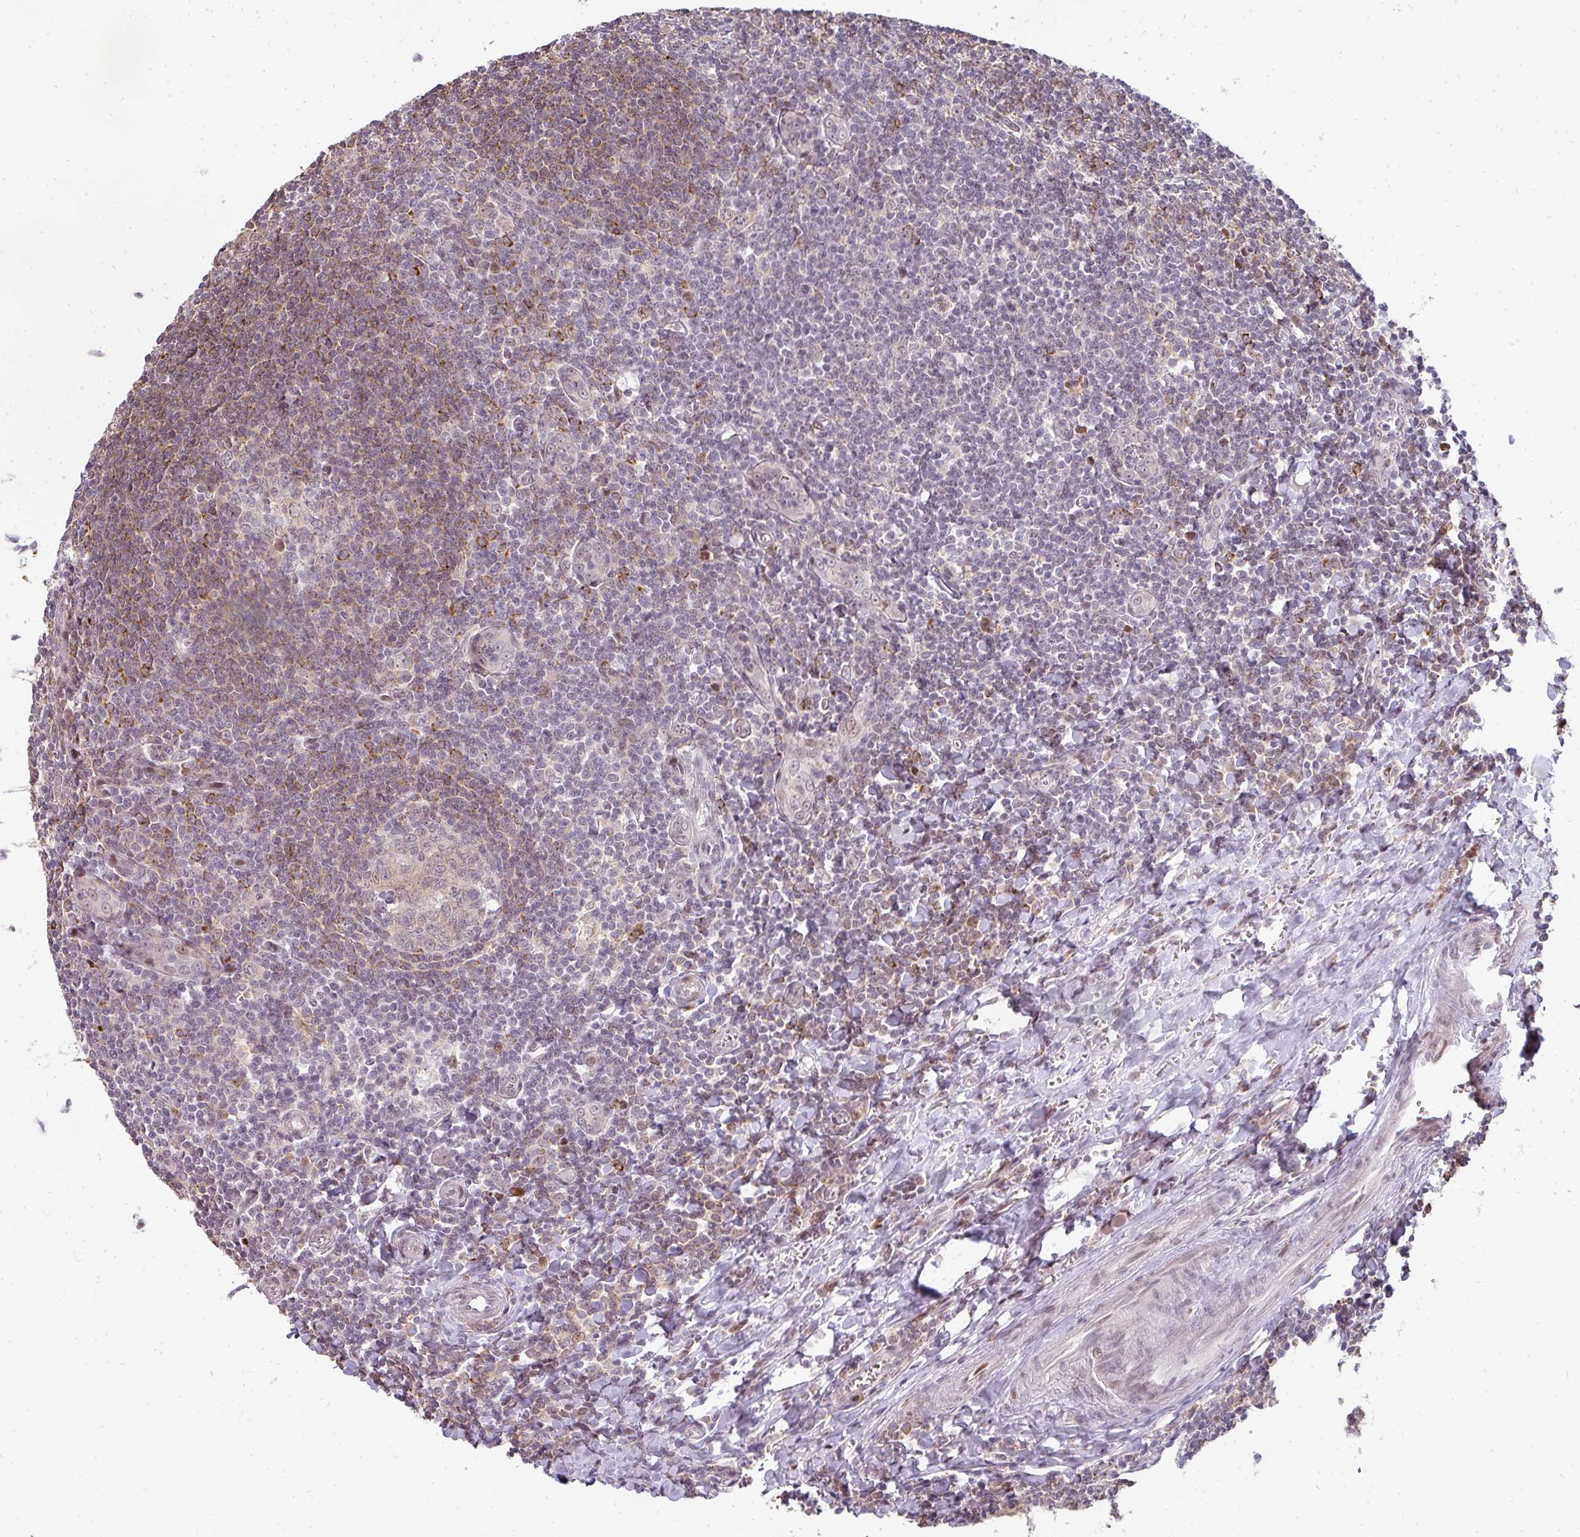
{"staining": {"intensity": "moderate", "quantity": "<25%", "location": "cytoplasmic/membranous"}, "tissue": "tonsil", "cell_type": "Germinal center cells", "image_type": "normal", "snomed": [{"axis": "morphology", "description": "Normal tissue, NOS"}, {"axis": "topography", "description": "Tonsil"}], "caption": "DAB (3,3'-diaminobenzidine) immunohistochemical staining of unremarkable tonsil exhibits moderate cytoplasmic/membranous protein expression in approximately <25% of germinal center cells. The protein is shown in brown color, while the nuclei are stained blue.", "gene": "MAZ", "patient": {"sex": "male", "age": 27}}